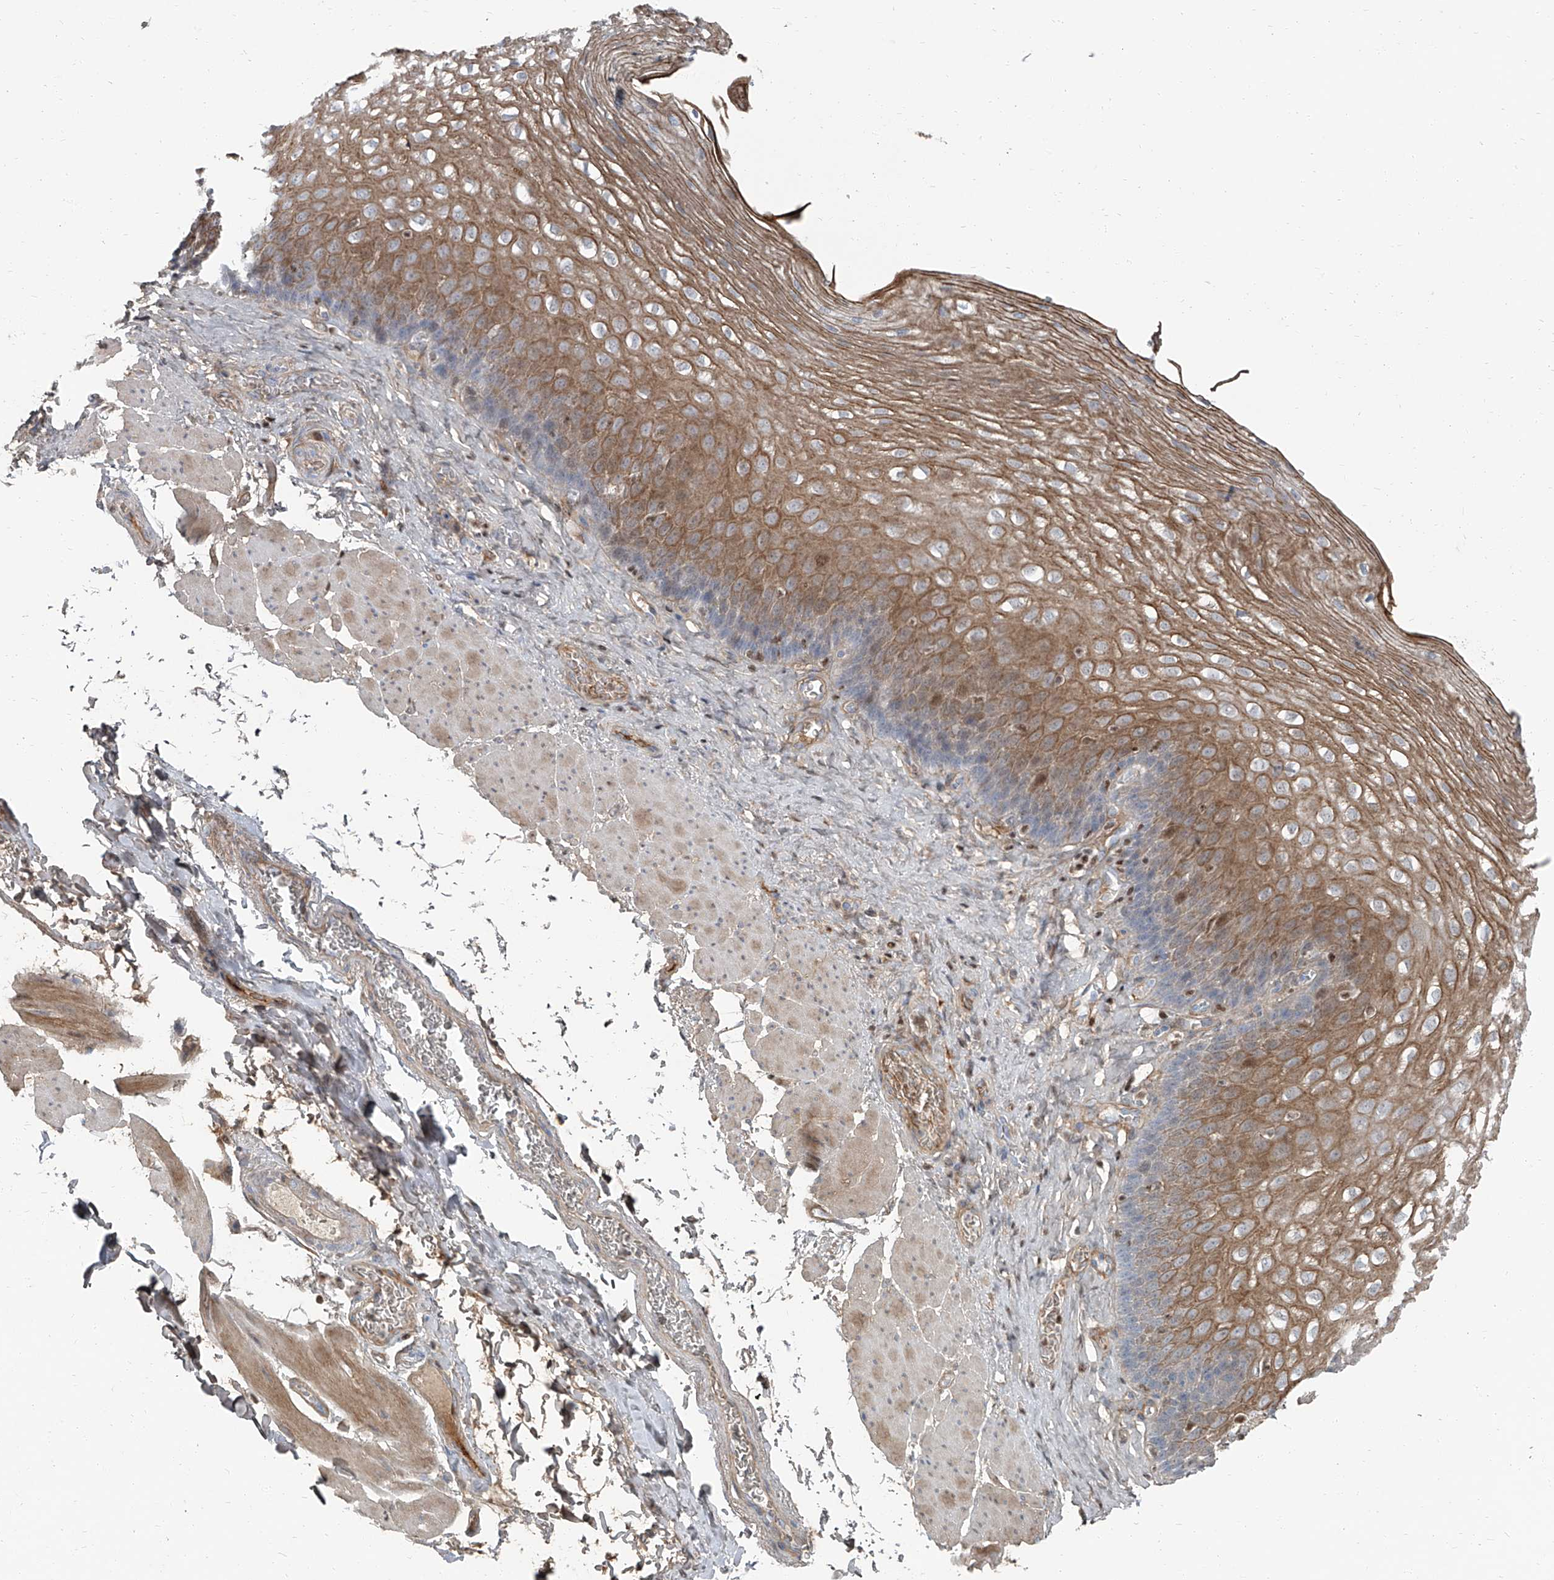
{"staining": {"intensity": "moderate", "quantity": "25%-75%", "location": "cytoplasmic/membranous"}, "tissue": "esophagus", "cell_type": "Squamous epithelial cells", "image_type": "normal", "snomed": [{"axis": "morphology", "description": "Normal tissue, NOS"}, {"axis": "topography", "description": "Esophagus"}], "caption": "Immunohistochemical staining of unremarkable human esophagus shows moderate cytoplasmic/membranous protein expression in about 25%-75% of squamous epithelial cells.", "gene": "HOXA3", "patient": {"sex": "female", "age": 66}}